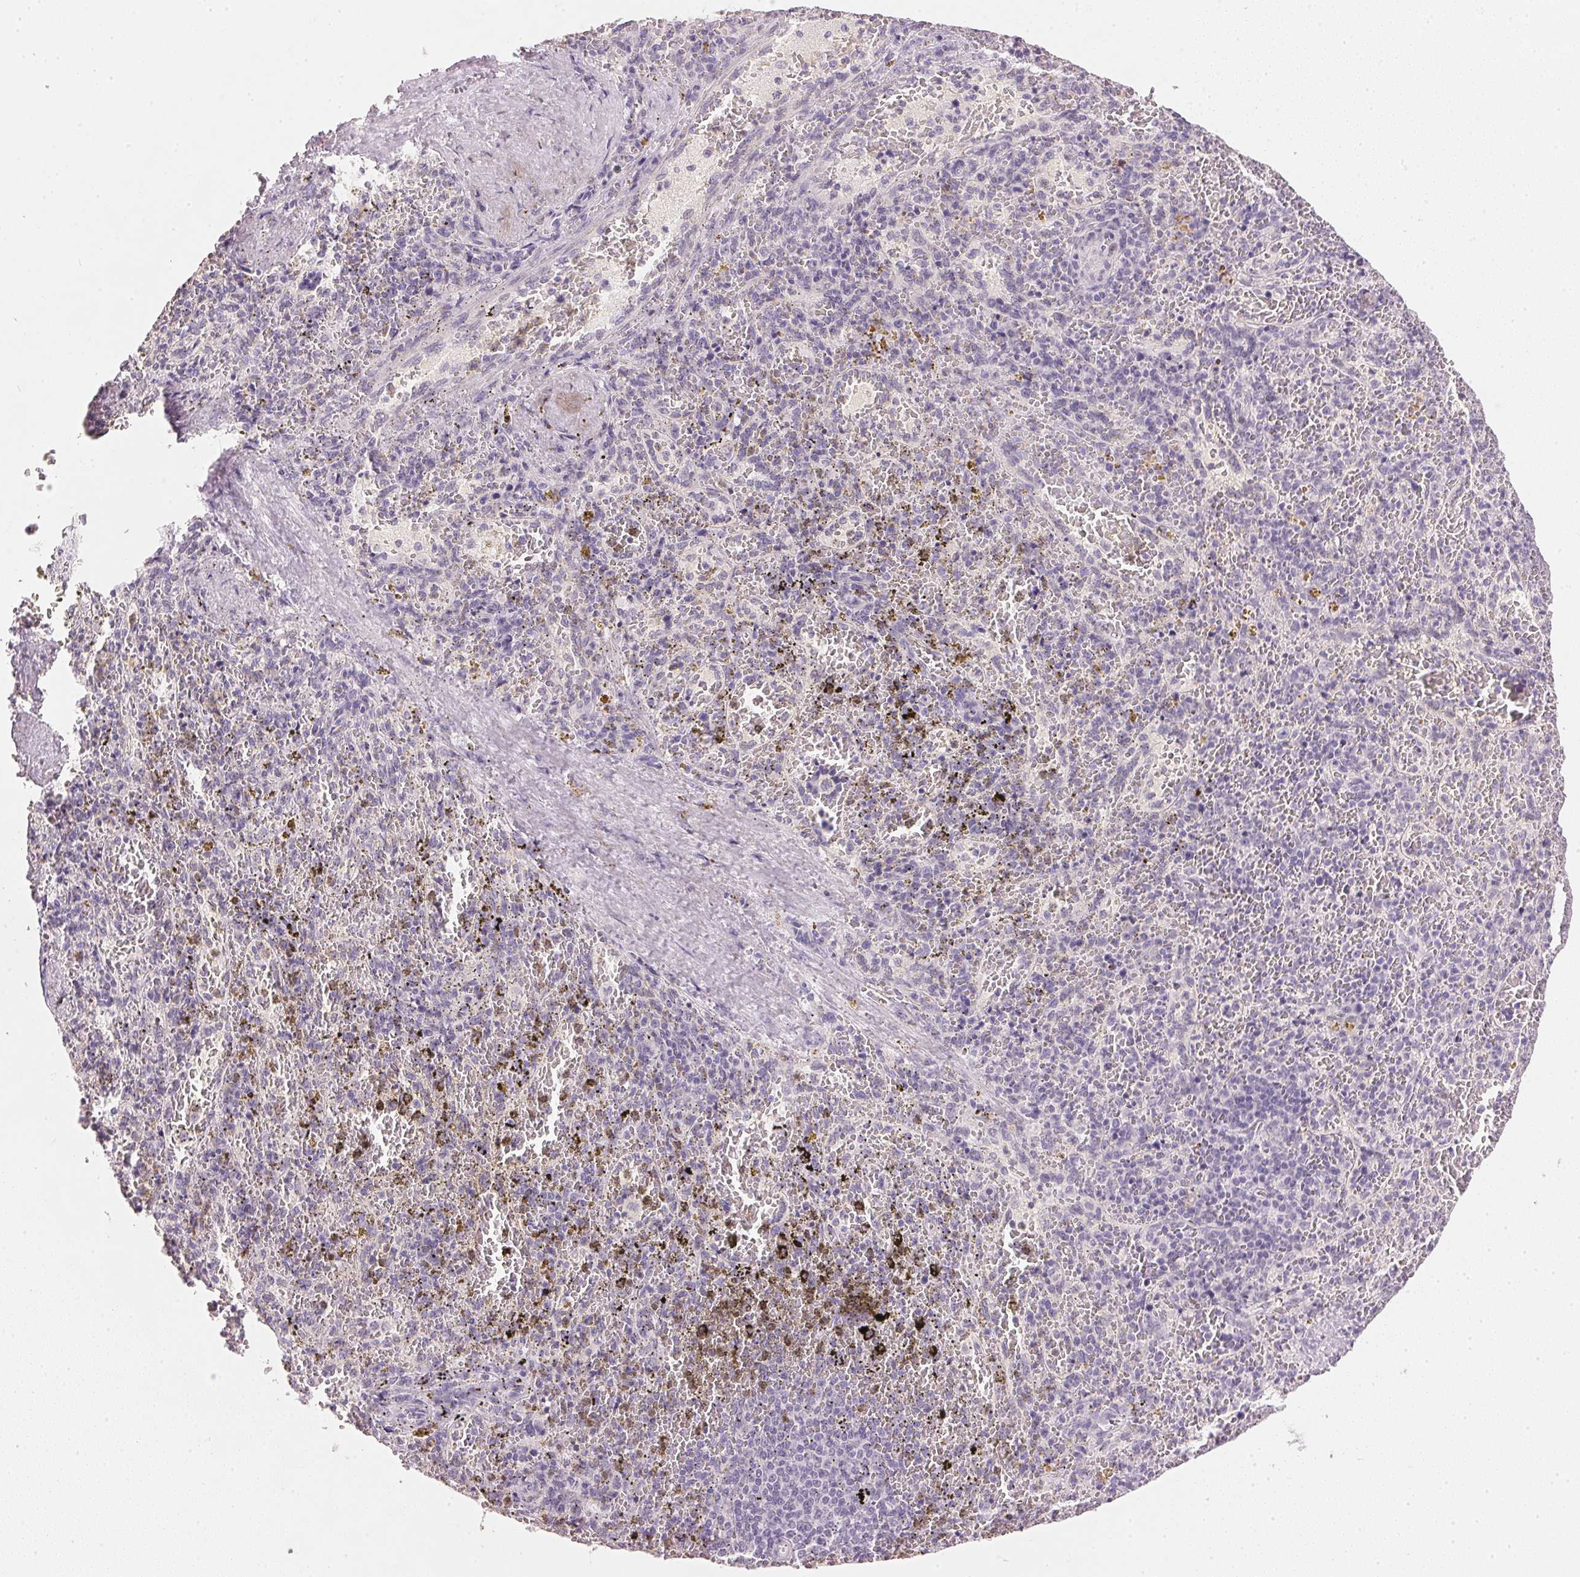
{"staining": {"intensity": "negative", "quantity": "none", "location": "none"}, "tissue": "spleen", "cell_type": "Cells in red pulp", "image_type": "normal", "snomed": [{"axis": "morphology", "description": "Normal tissue, NOS"}, {"axis": "topography", "description": "Spleen"}], "caption": "An immunohistochemistry (IHC) photomicrograph of unremarkable spleen is shown. There is no staining in cells in red pulp of spleen. Brightfield microscopy of immunohistochemistry (IHC) stained with DAB (brown) and hematoxylin (blue), captured at high magnification.", "gene": "IGFBP1", "patient": {"sex": "female", "age": 50}}